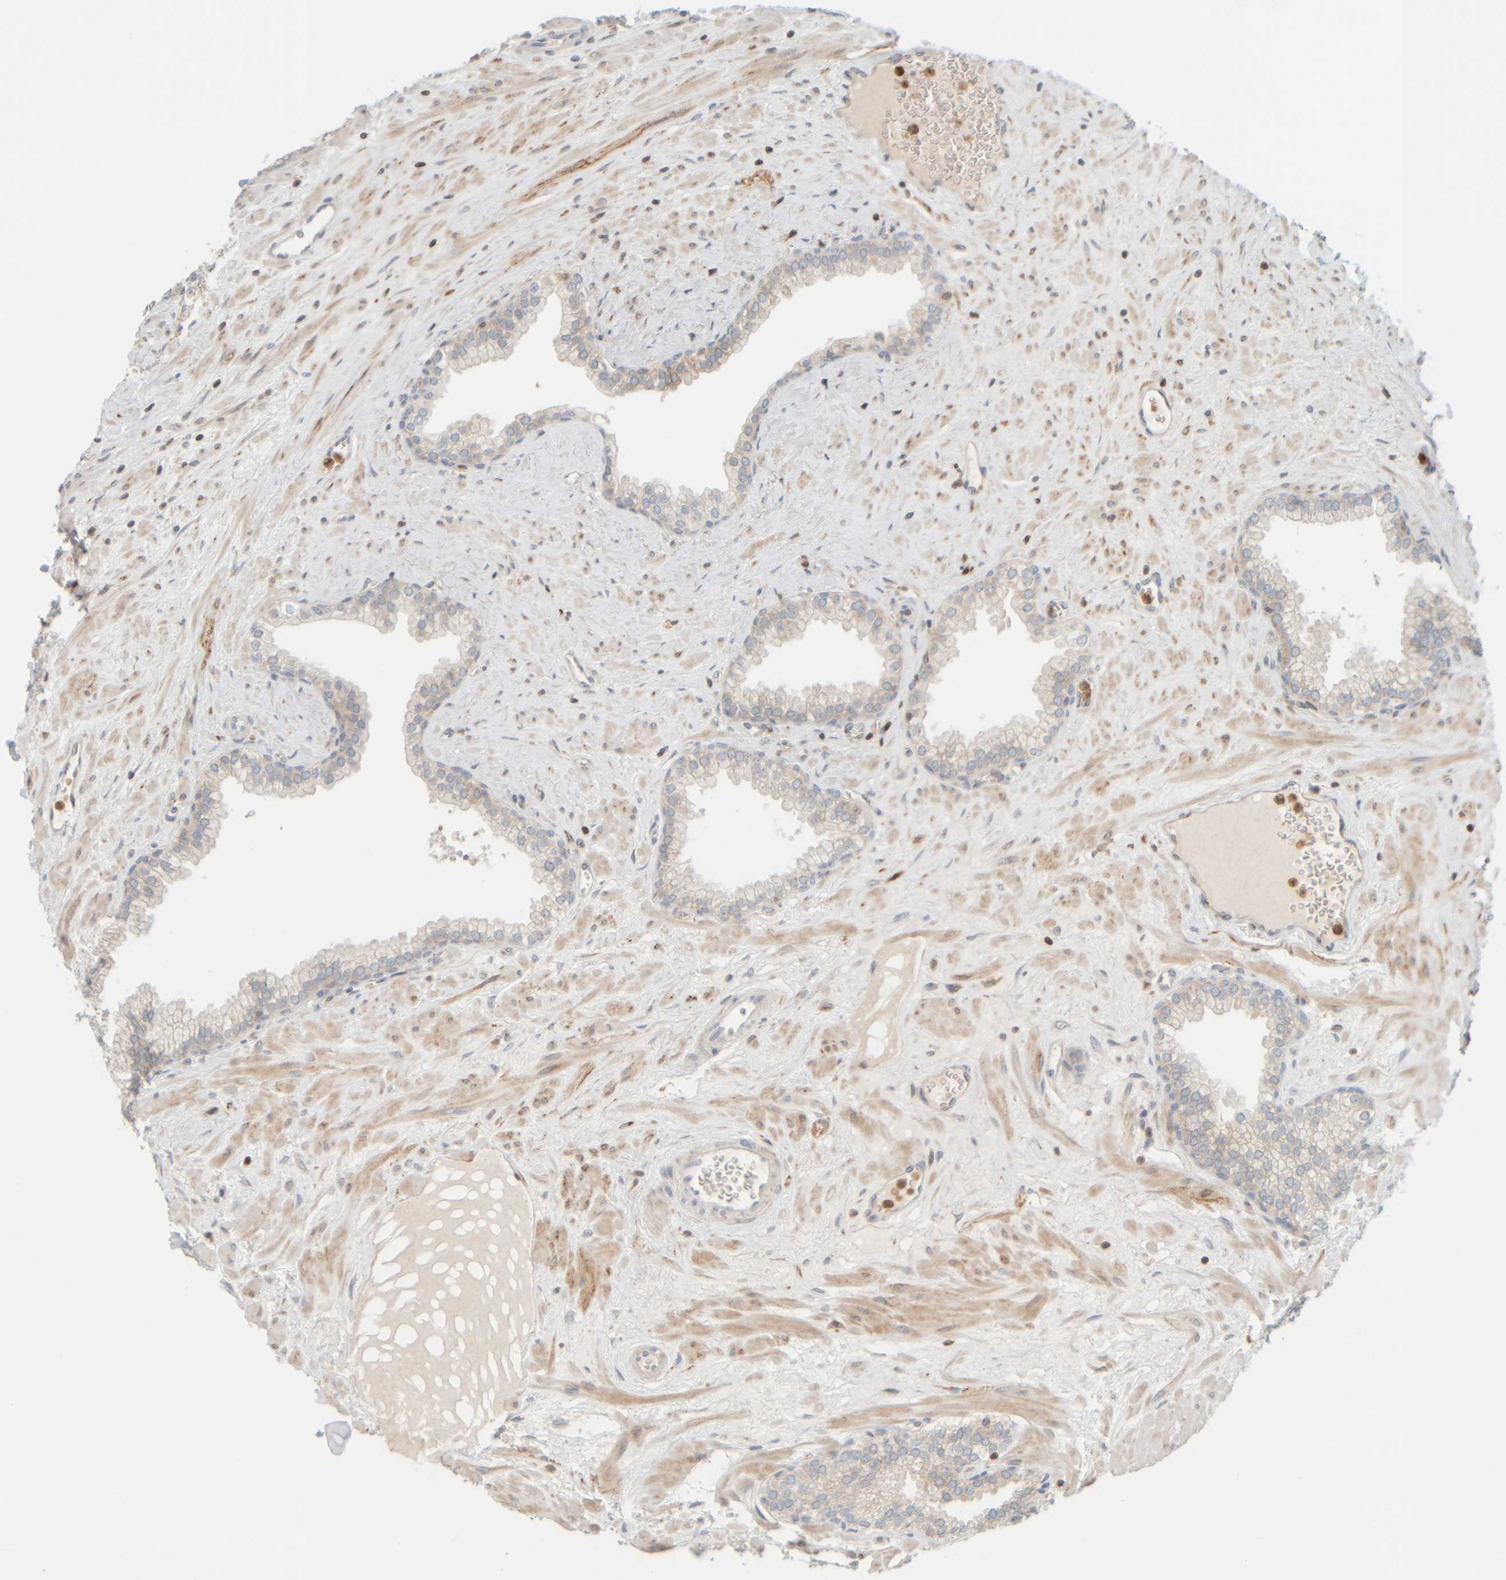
{"staining": {"intensity": "moderate", "quantity": "25%-75%", "location": "cytoplasmic/membranous"}, "tissue": "prostate", "cell_type": "Glandular cells", "image_type": "normal", "snomed": [{"axis": "morphology", "description": "Normal tissue, NOS"}, {"axis": "morphology", "description": "Urothelial carcinoma, Low grade"}, {"axis": "topography", "description": "Urinary bladder"}, {"axis": "topography", "description": "Prostate"}], "caption": "IHC staining of normal prostate, which exhibits medium levels of moderate cytoplasmic/membranous staining in about 25%-75% of glandular cells indicating moderate cytoplasmic/membranous protein staining. The staining was performed using DAB (brown) for protein detection and nuclei were counterstained in hematoxylin (blue).", "gene": "AARSD1", "patient": {"sex": "male", "age": 60}}